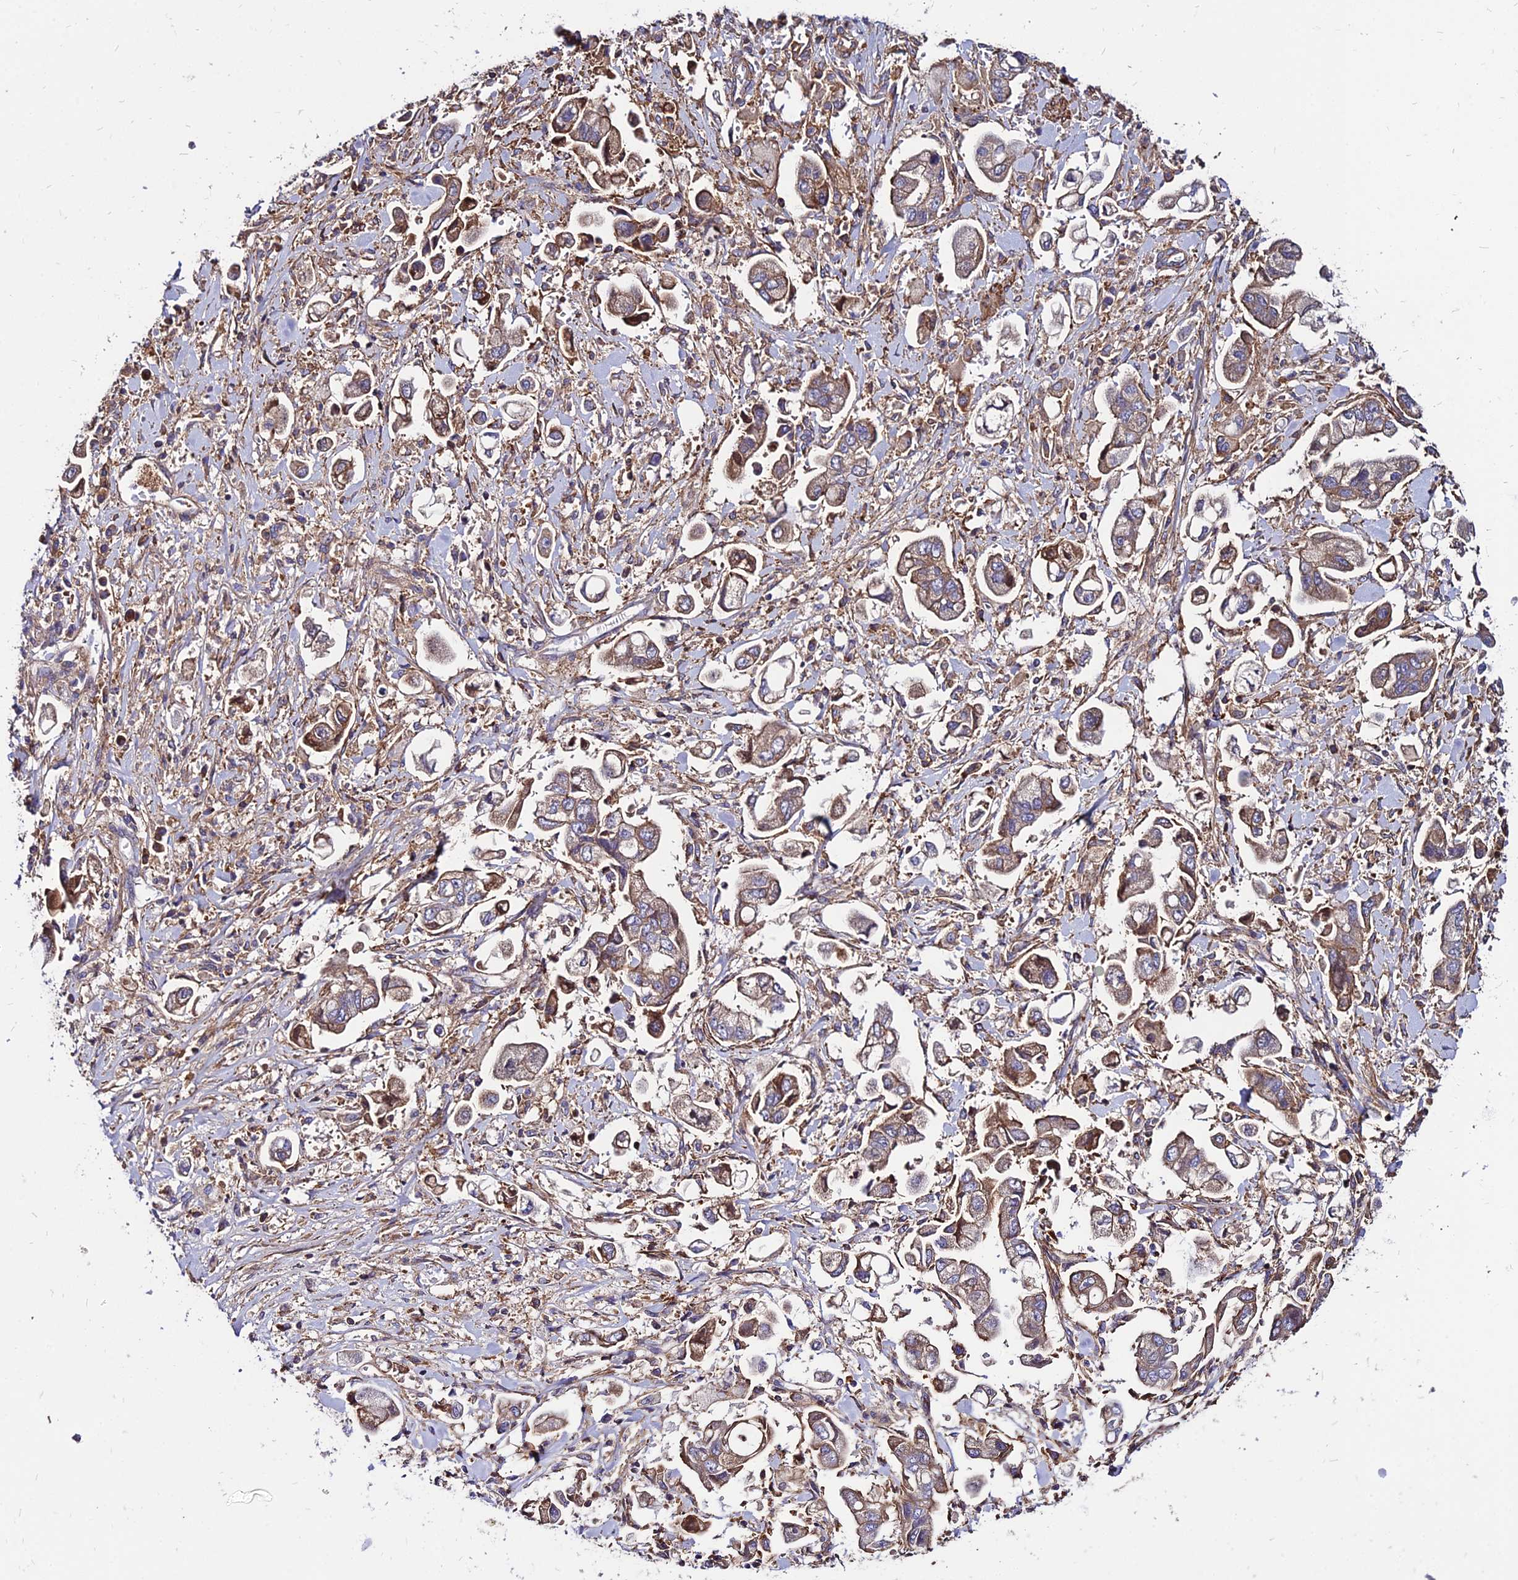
{"staining": {"intensity": "weak", "quantity": ">75%", "location": "cytoplasmic/membranous"}, "tissue": "stomach cancer", "cell_type": "Tumor cells", "image_type": "cancer", "snomed": [{"axis": "morphology", "description": "Adenocarcinoma, NOS"}, {"axis": "topography", "description": "Stomach"}], "caption": "A photomicrograph of human stomach cancer (adenocarcinoma) stained for a protein exhibits weak cytoplasmic/membranous brown staining in tumor cells. (brown staining indicates protein expression, while blue staining denotes nuclei).", "gene": "PYM1", "patient": {"sex": "male", "age": 62}}